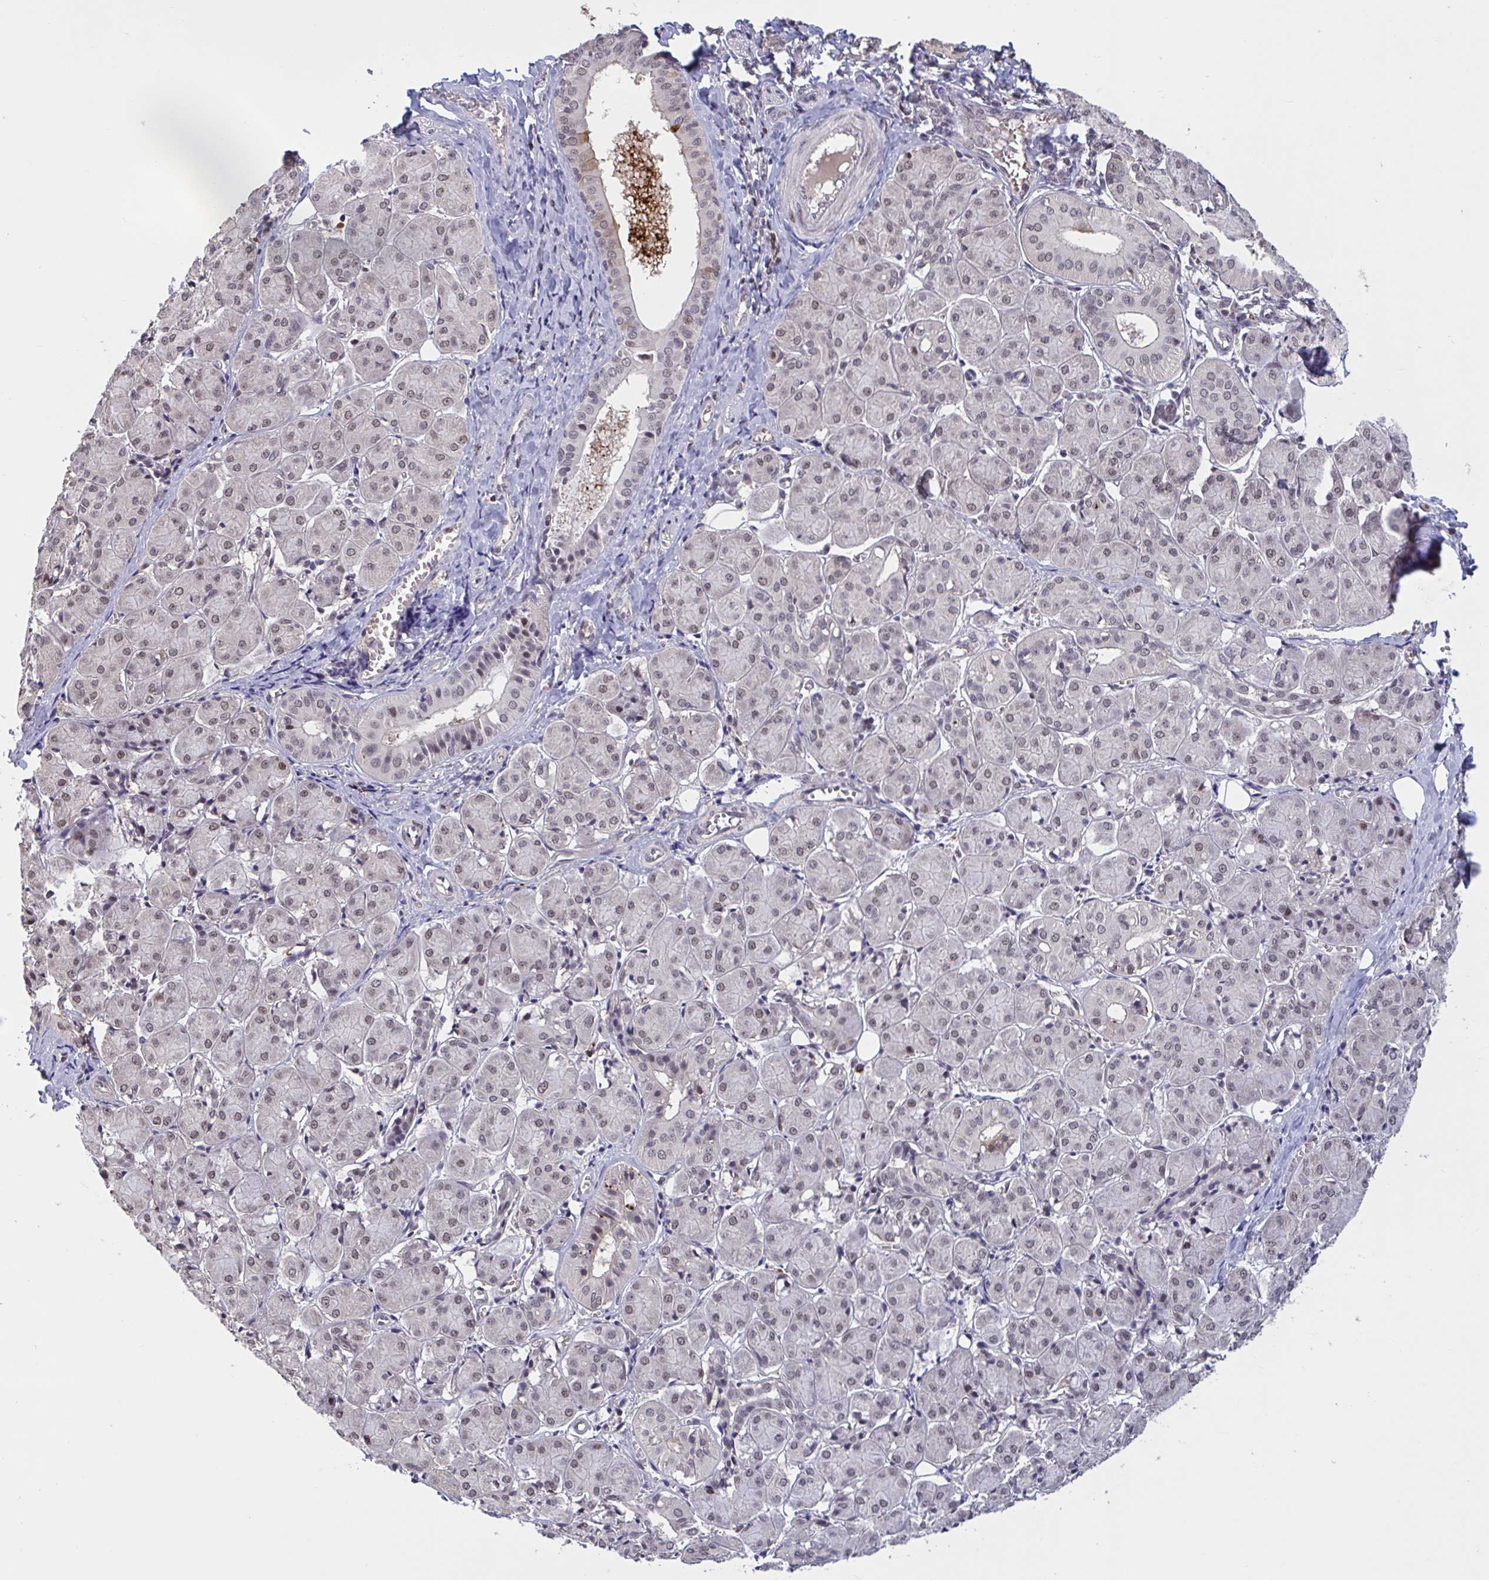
{"staining": {"intensity": "weak", "quantity": "25%-75%", "location": "nuclear"}, "tissue": "salivary gland", "cell_type": "Glandular cells", "image_type": "normal", "snomed": [{"axis": "morphology", "description": "Normal tissue, NOS"}, {"axis": "morphology", "description": "Inflammation, NOS"}, {"axis": "topography", "description": "Lymph node"}, {"axis": "topography", "description": "Salivary gland"}], "caption": "Immunohistochemistry of unremarkable salivary gland reveals low levels of weak nuclear expression in approximately 25%-75% of glandular cells. (DAB IHC, brown staining for protein, blue staining for nuclei).", "gene": "ZNF414", "patient": {"sex": "male", "age": 3}}